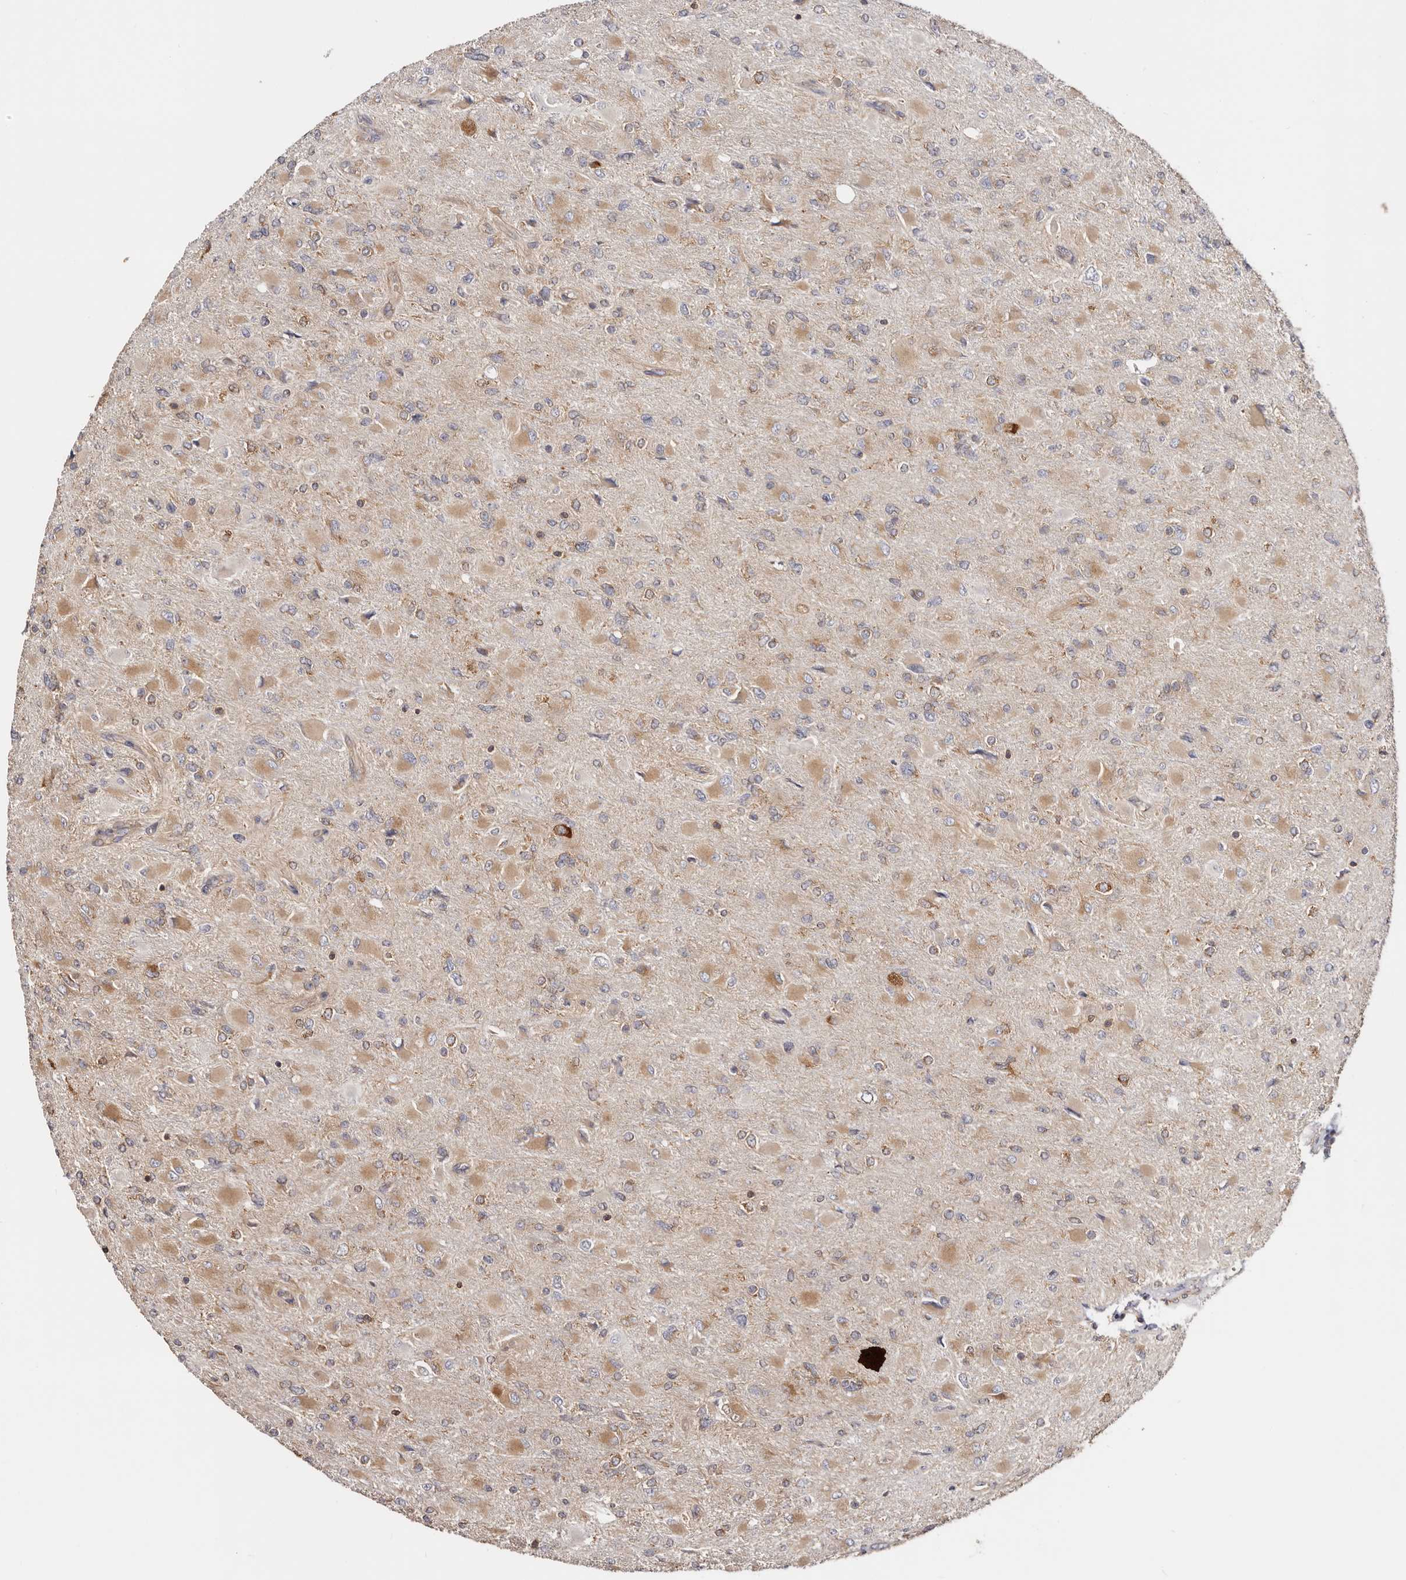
{"staining": {"intensity": "strong", "quantity": "25%-75%", "location": "cytoplasmic/membranous"}, "tissue": "glioma", "cell_type": "Tumor cells", "image_type": "cancer", "snomed": [{"axis": "morphology", "description": "Glioma, malignant, High grade"}, {"axis": "topography", "description": "Cerebral cortex"}], "caption": "Immunohistochemical staining of human glioma reveals strong cytoplasmic/membranous protein positivity in about 25%-75% of tumor cells. (Brightfield microscopy of DAB IHC at high magnification).", "gene": "EPRS1", "patient": {"sex": "female", "age": 36}}